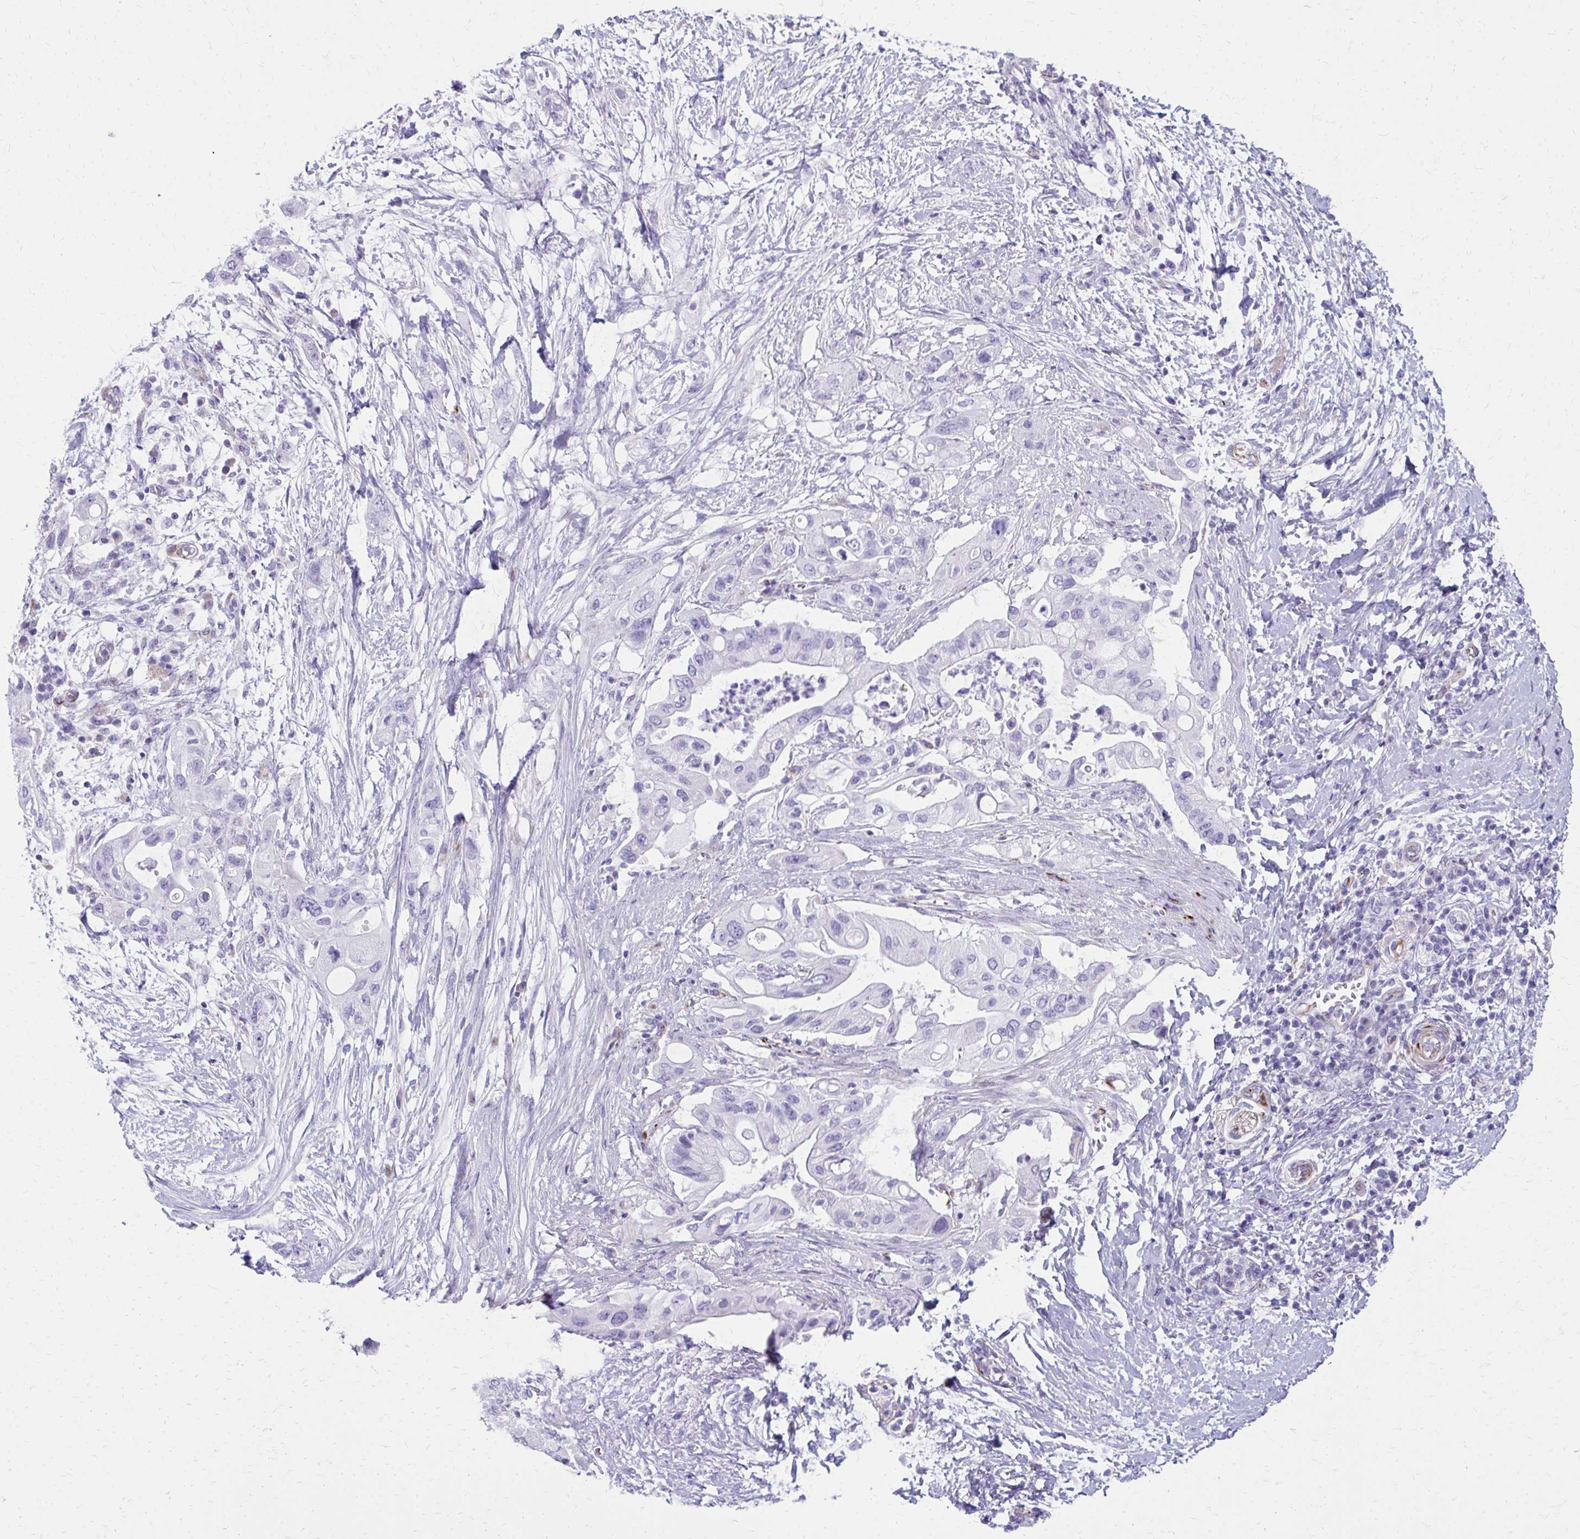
{"staining": {"intensity": "negative", "quantity": "none", "location": "none"}, "tissue": "pancreatic cancer", "cell_type": "Tumor cells", "image_type": "cancer", "snomed": [{"axis": "morphology", "description": "Adenocarcinoma, NOS"}, {"axis": "topography", "description": "Pancreas"}], "caption": "Tumor cells are negative for brown protein staining in adenocarcinoma (pancreatic).", "gene": "TRIM6", "patient": {"sex": "female", "age": 72}}